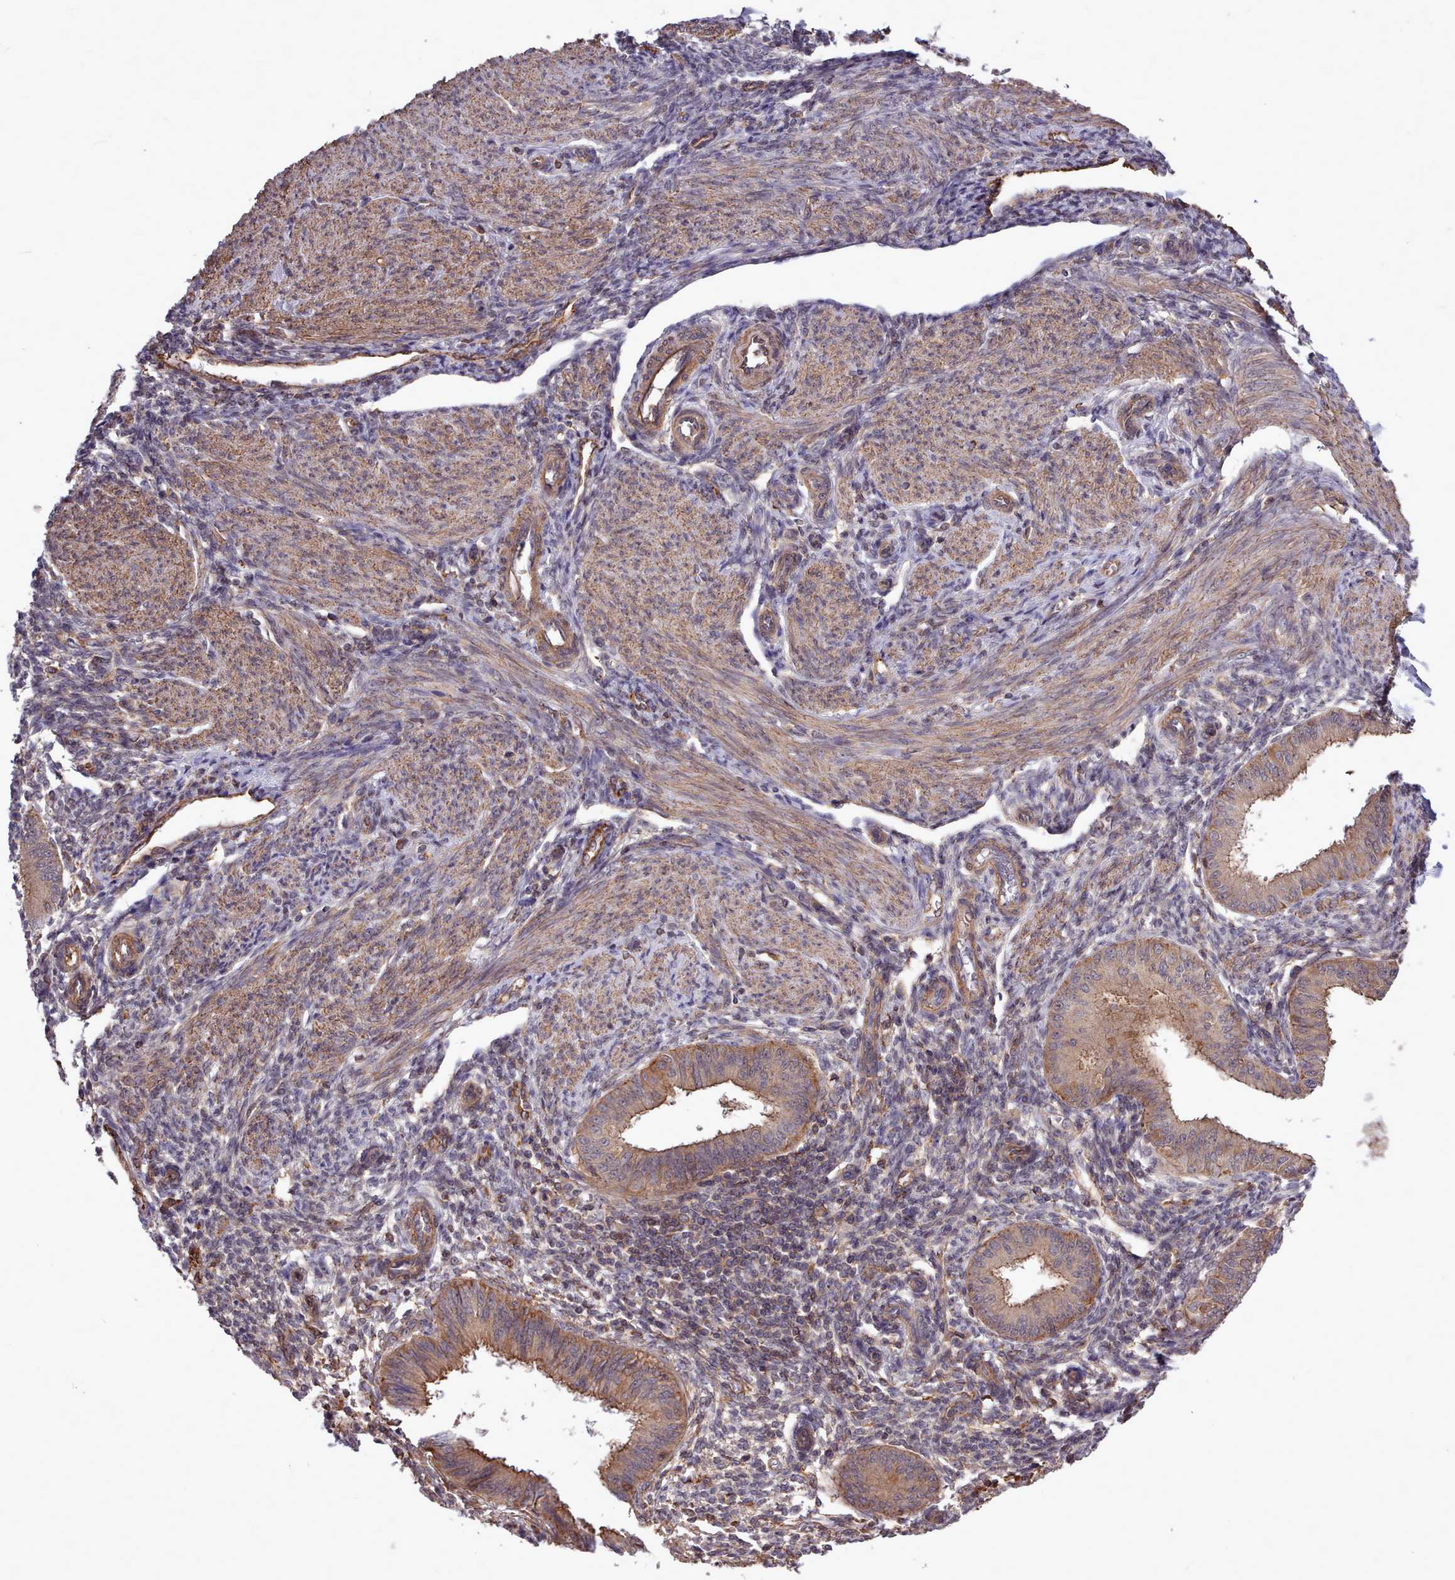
{"staining": {"intensity": "moderate", "quantity": "<25%", "location": "cytoplasmic/membranous"}, "tissue": "endometrium", "cell_type": "Cells in endometrial stroma", "image_type": "normal", "snomed": [{"axis": "morphology", "description": "Normal tissue, NOS"}, {"axis": "topography", "description": "Uterus"}, {"axis": "topography", "description": "Endometrium"}], "caption": "A brown stain labels moderate cytoplasmic/membranous staining of a protein in cells in endometrial stroma of benign human endometrium.", "gene": "STUB1", "patient": {"sex": "female", "age": 48}}